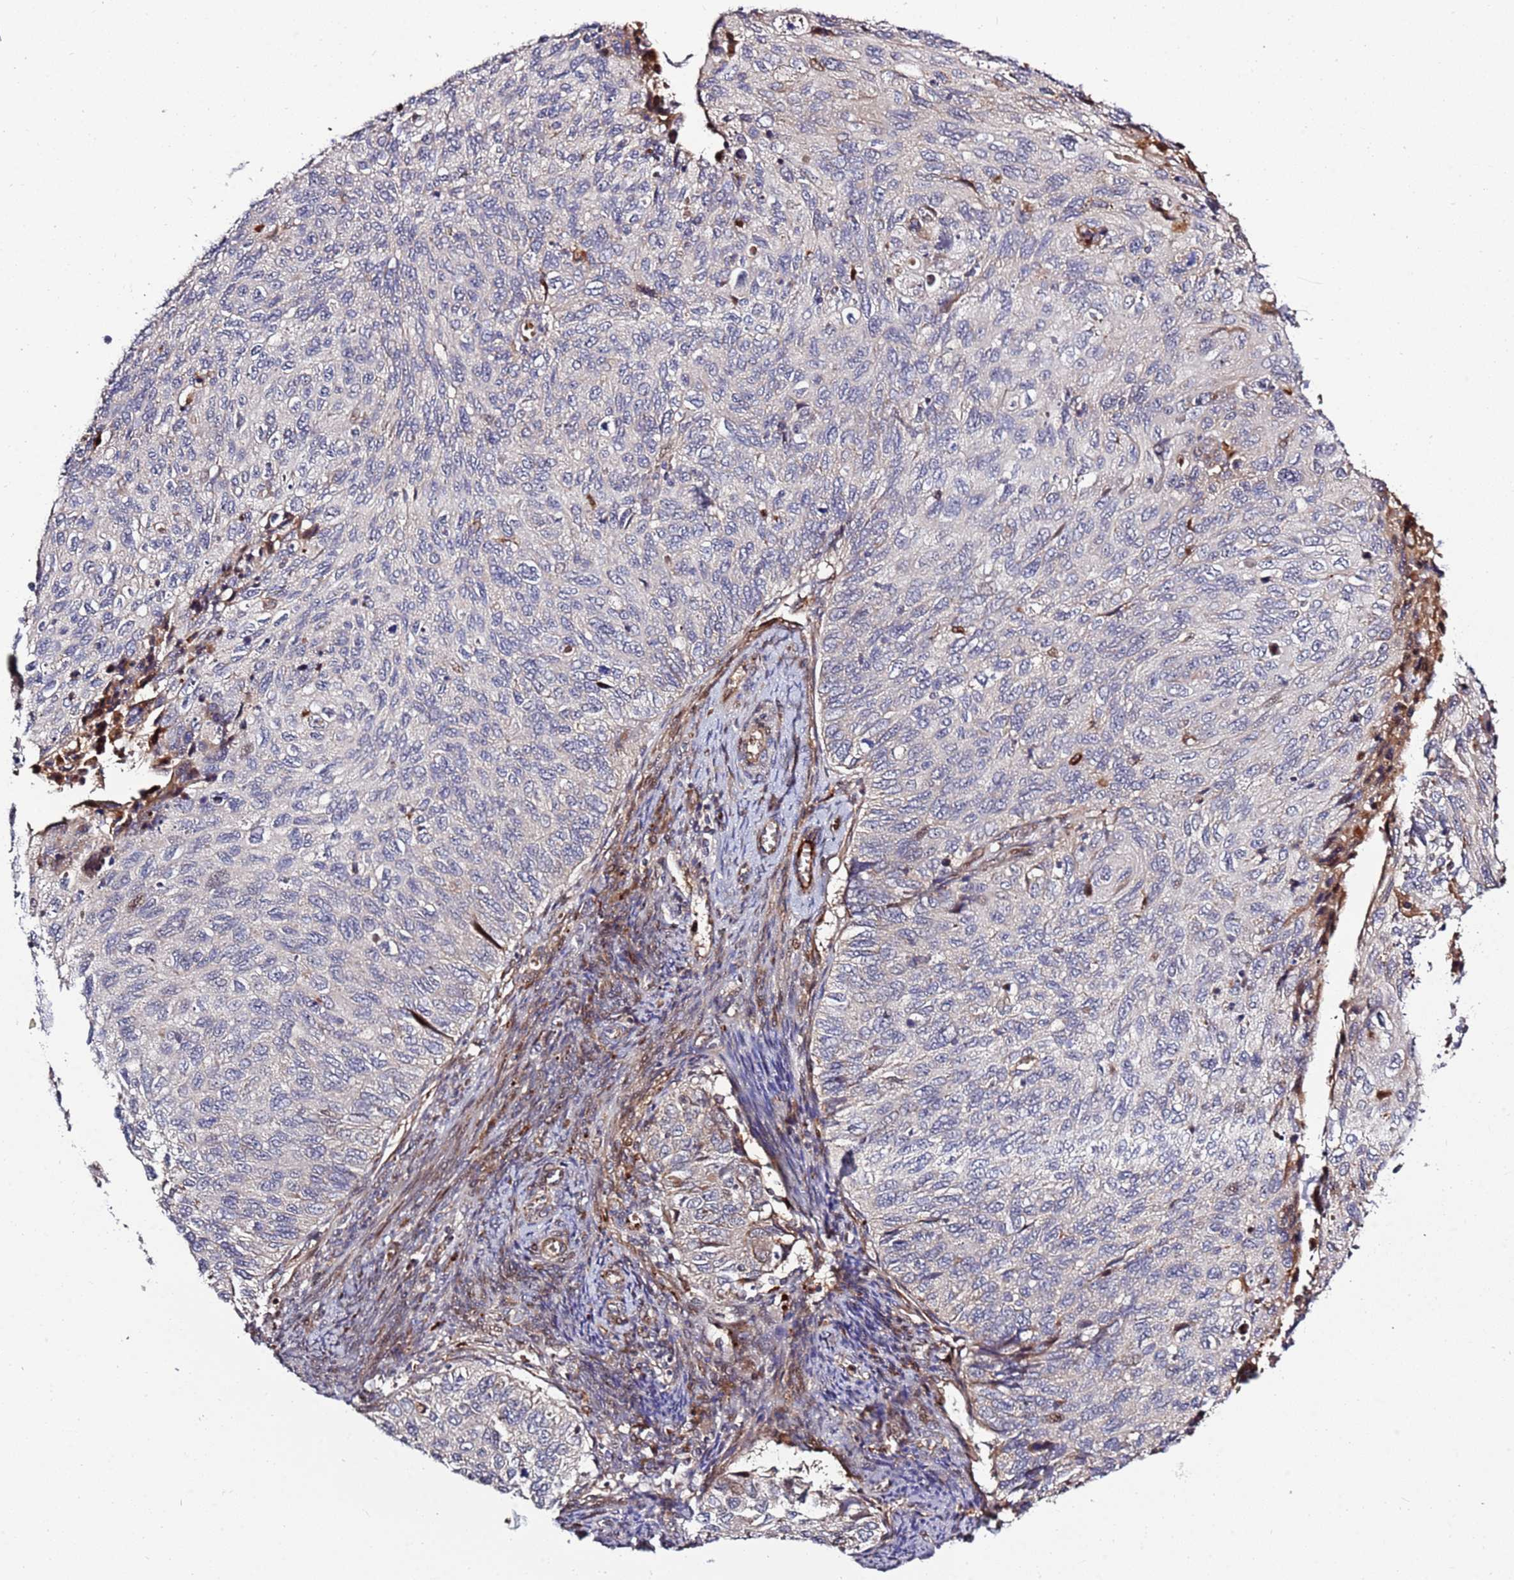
{"staining": {"intensity": "negative", "quantity": "none", "location": "none"}, "tissue": "cervical cancer", "cell_type": "Tumor cells", "image_type": "cancer", "snomed": [{"axis": "morphology", "description": "Squamous cell carcinoma, NOS"}, {"axis": "topography", "description": "Cervix"}], "caption": "Immunohistochemistry (IHC) histopathology image of human cervical cancer stained for a protein (brown), which exhibits no staining in tumor cells.", "gene": "RHBDL1", "patient": {"sex": "female", "age": 70}}